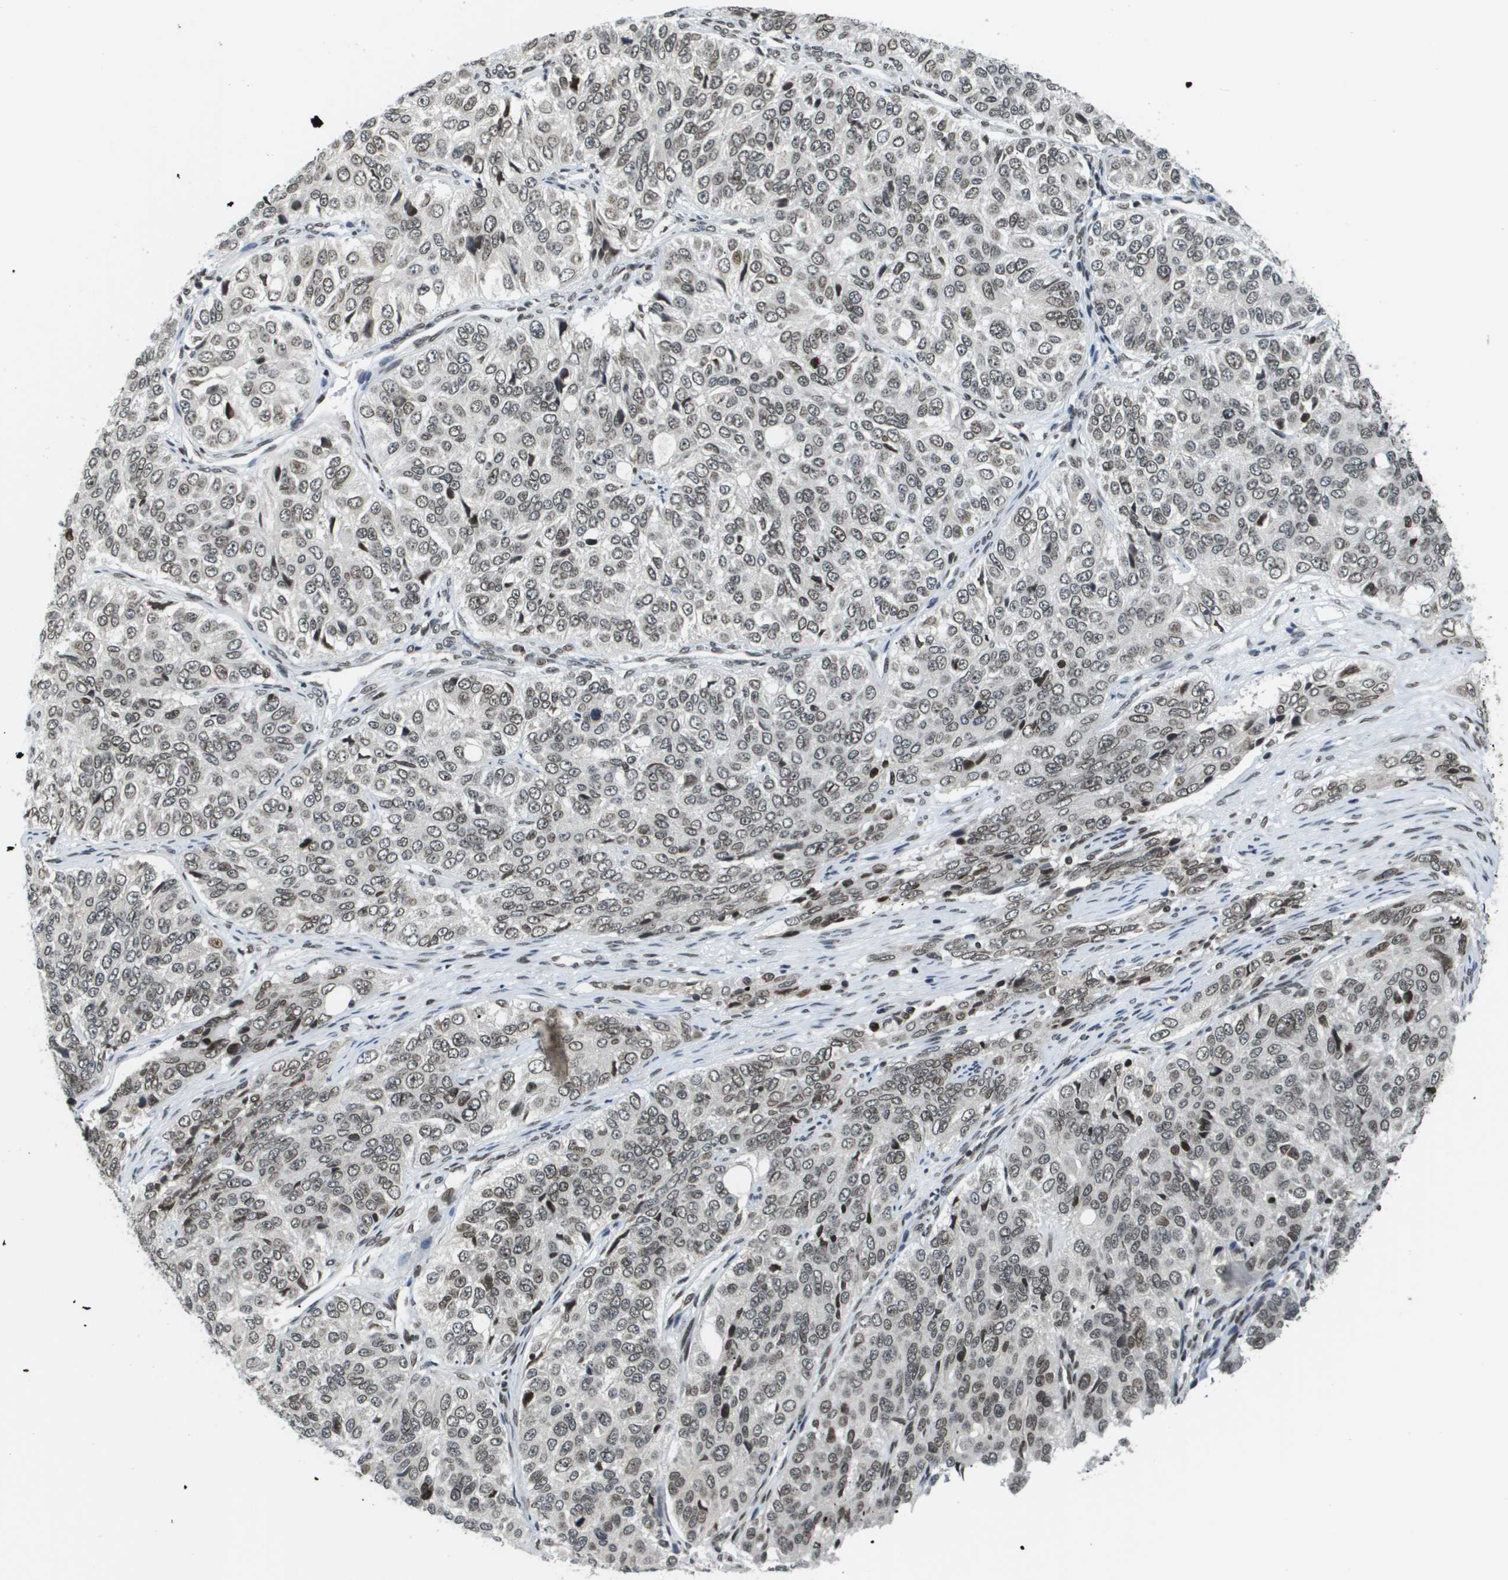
{"staining": {"intensity": "weak", "quantity": ">75%", "location": "nuclear"}, "tissue": "ovarian cancer", "cell_type": "Tumor cells", "image_type": "cancer", "snomed": [{"axis": "morphology", "description": "Carcinoma, endometroid"}, {"axis": "topography", "description": "Ovary"}], "caption": "IHC micrograph of neoplastic tissue: ovarian cancer stained using immunohistochemistry displays low levels of weak protein expression localized specifically in the nuclear of tumor cells, appearing as a nuclear brown color.", "gene": "RECQL4", "patient": {"sex": "female", "age": 51}}